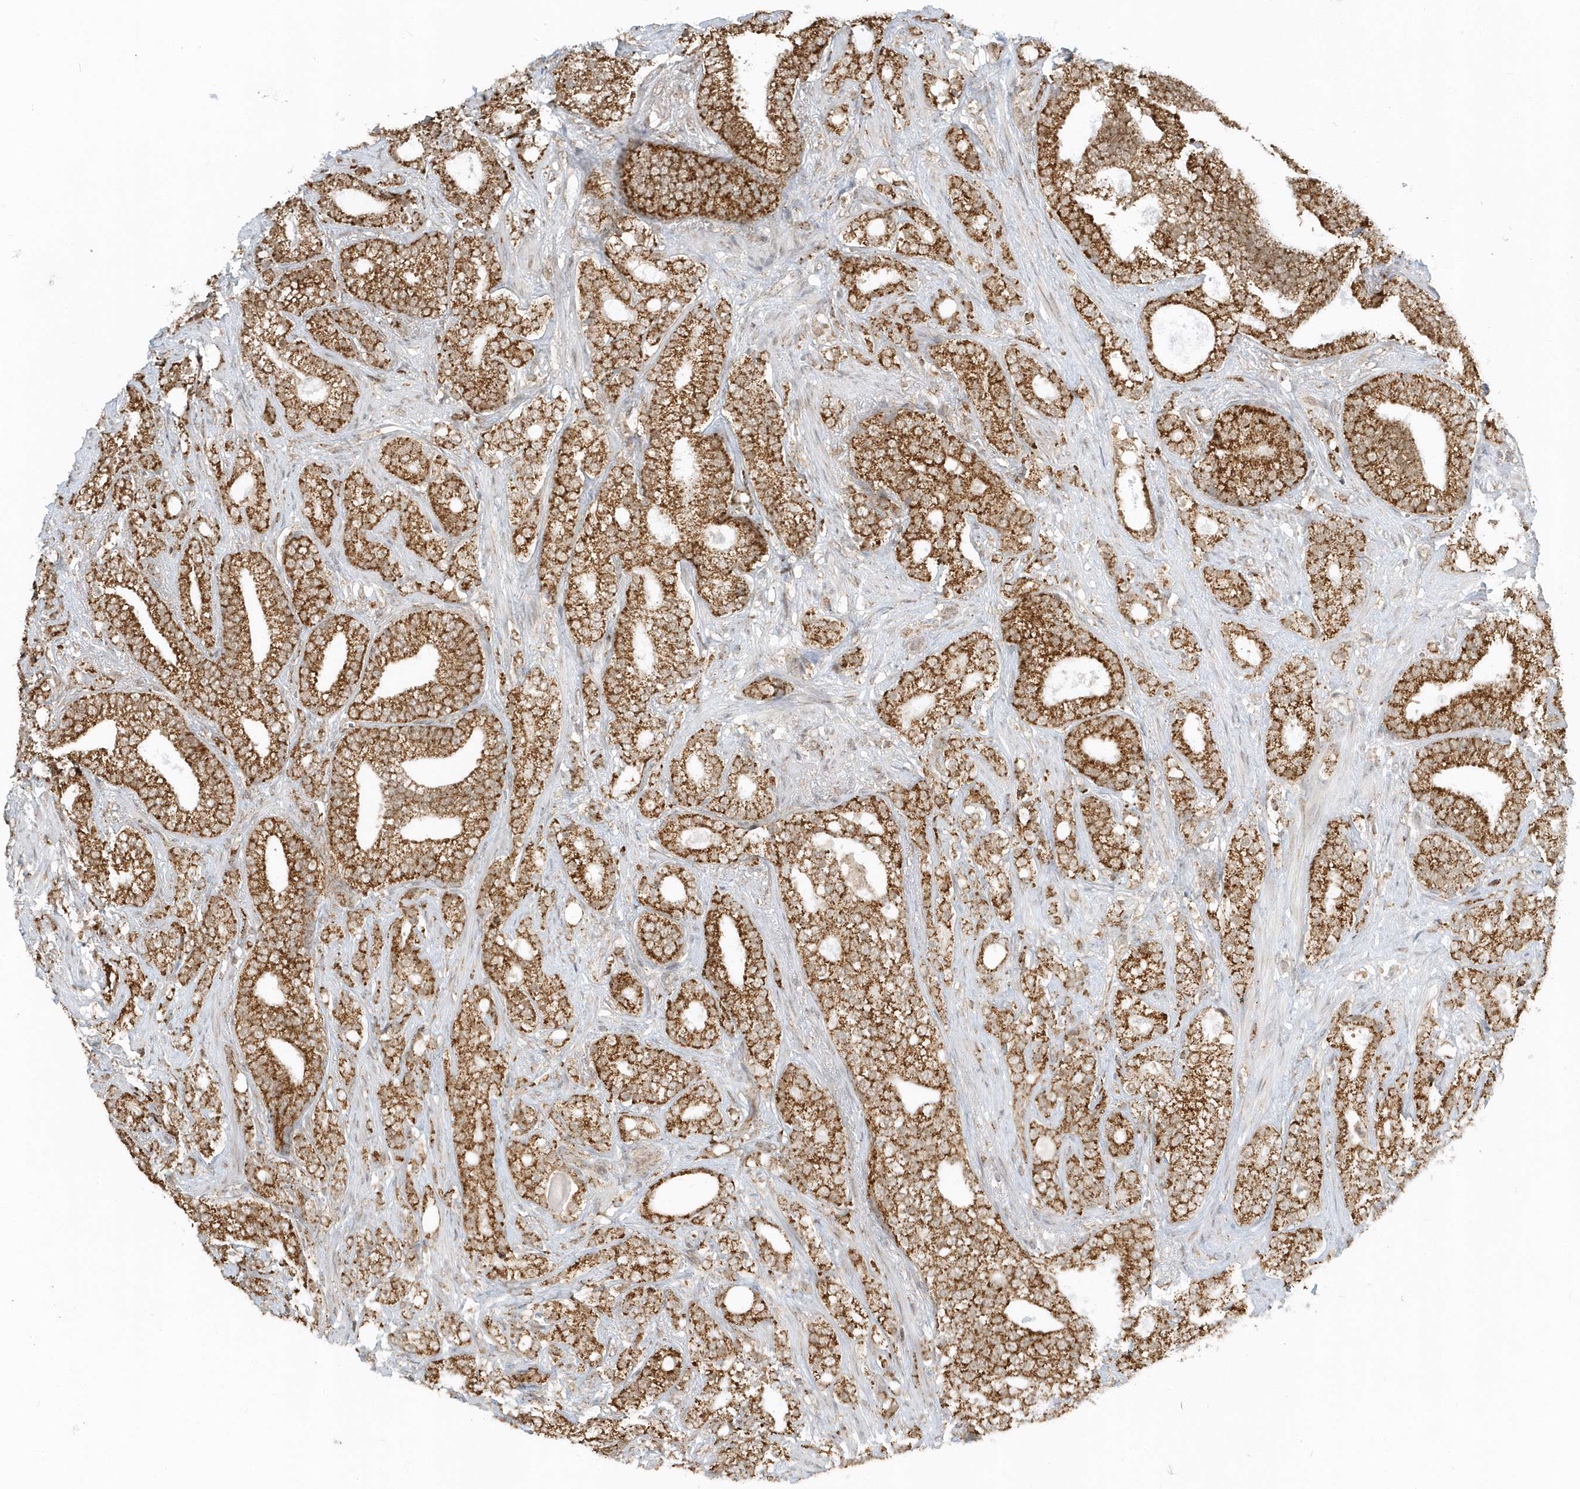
{"staining": {"intensity": "strong", "quantity": ">75%", "location": "cytoplasmic/membranous"}, "tissue": "prostate cancer", "cell_type": "Tumor cells", "image_type": "cancer", "snomed": [{"axis": "morphology", "description": "Adenocarcinoma, High grade"}, {"axis": "topography", "description": "Prostate and seminal vesicle, NOS"}], "caption": "Prostate adenocarcinoma (high-grade) tissue shows strong cytoplasmic/membranous positivity in about >75% of tumor cells The staining is performed using DAB brown chromogen to label protein expression. The nuclei are counter-stained blue using hematoxylin.", "gene": "PSMD6", "patient": {"sex": "male", "age": 67}}